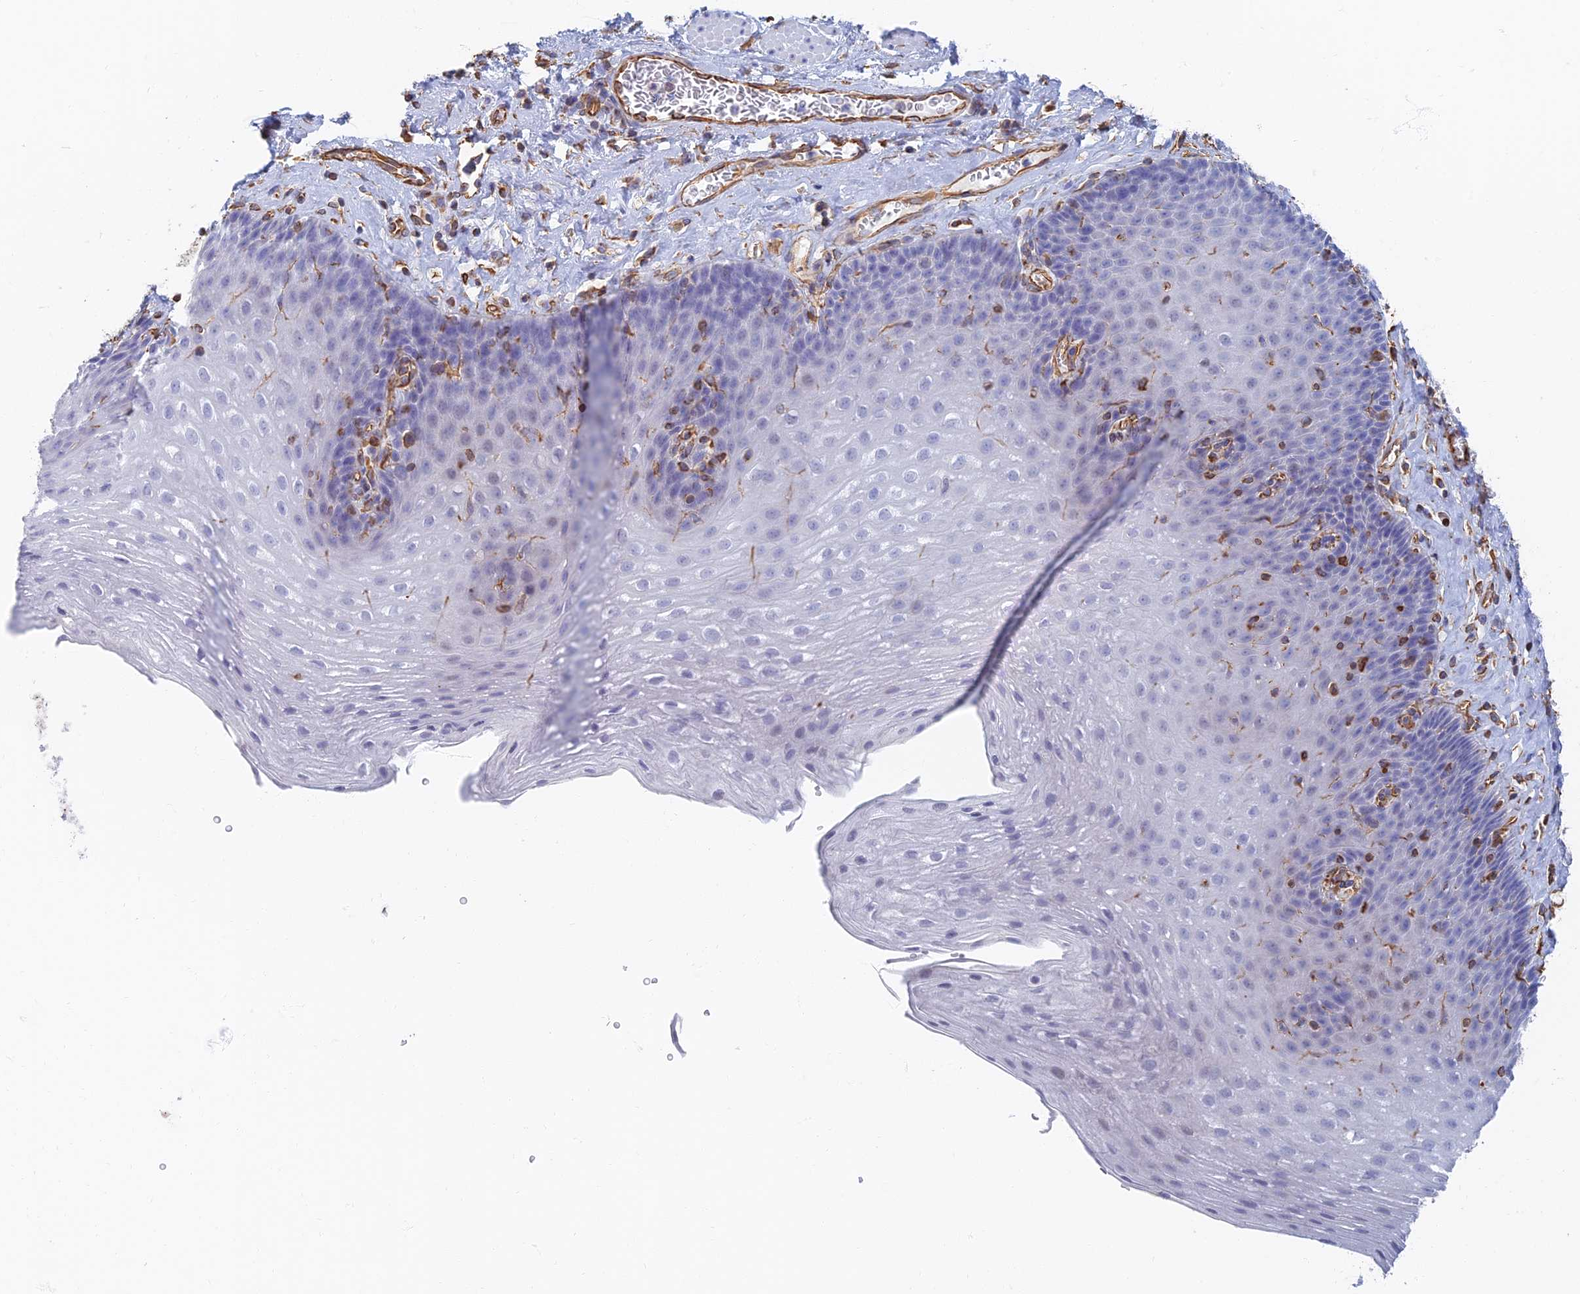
{"staining": {"intensity": "negative", "quantity": "none", "location": "none"}, "tissue": "esophagus", "cell_type": "Squamous epithelial cells", "image_type": "normal", "snomed": [{"axis": "morphology", "description": "Normal tissue, NOS"}, {"axis": "topography", "description": "Esophagus"}], "caption": "A high-resolution micrograph shows immunohistochemistry staining of benign esophagus, which shows no significant staining in squamous epithelial cells.", "gene": "RMC1", "patient": {"sex": "female", "age": 66}}